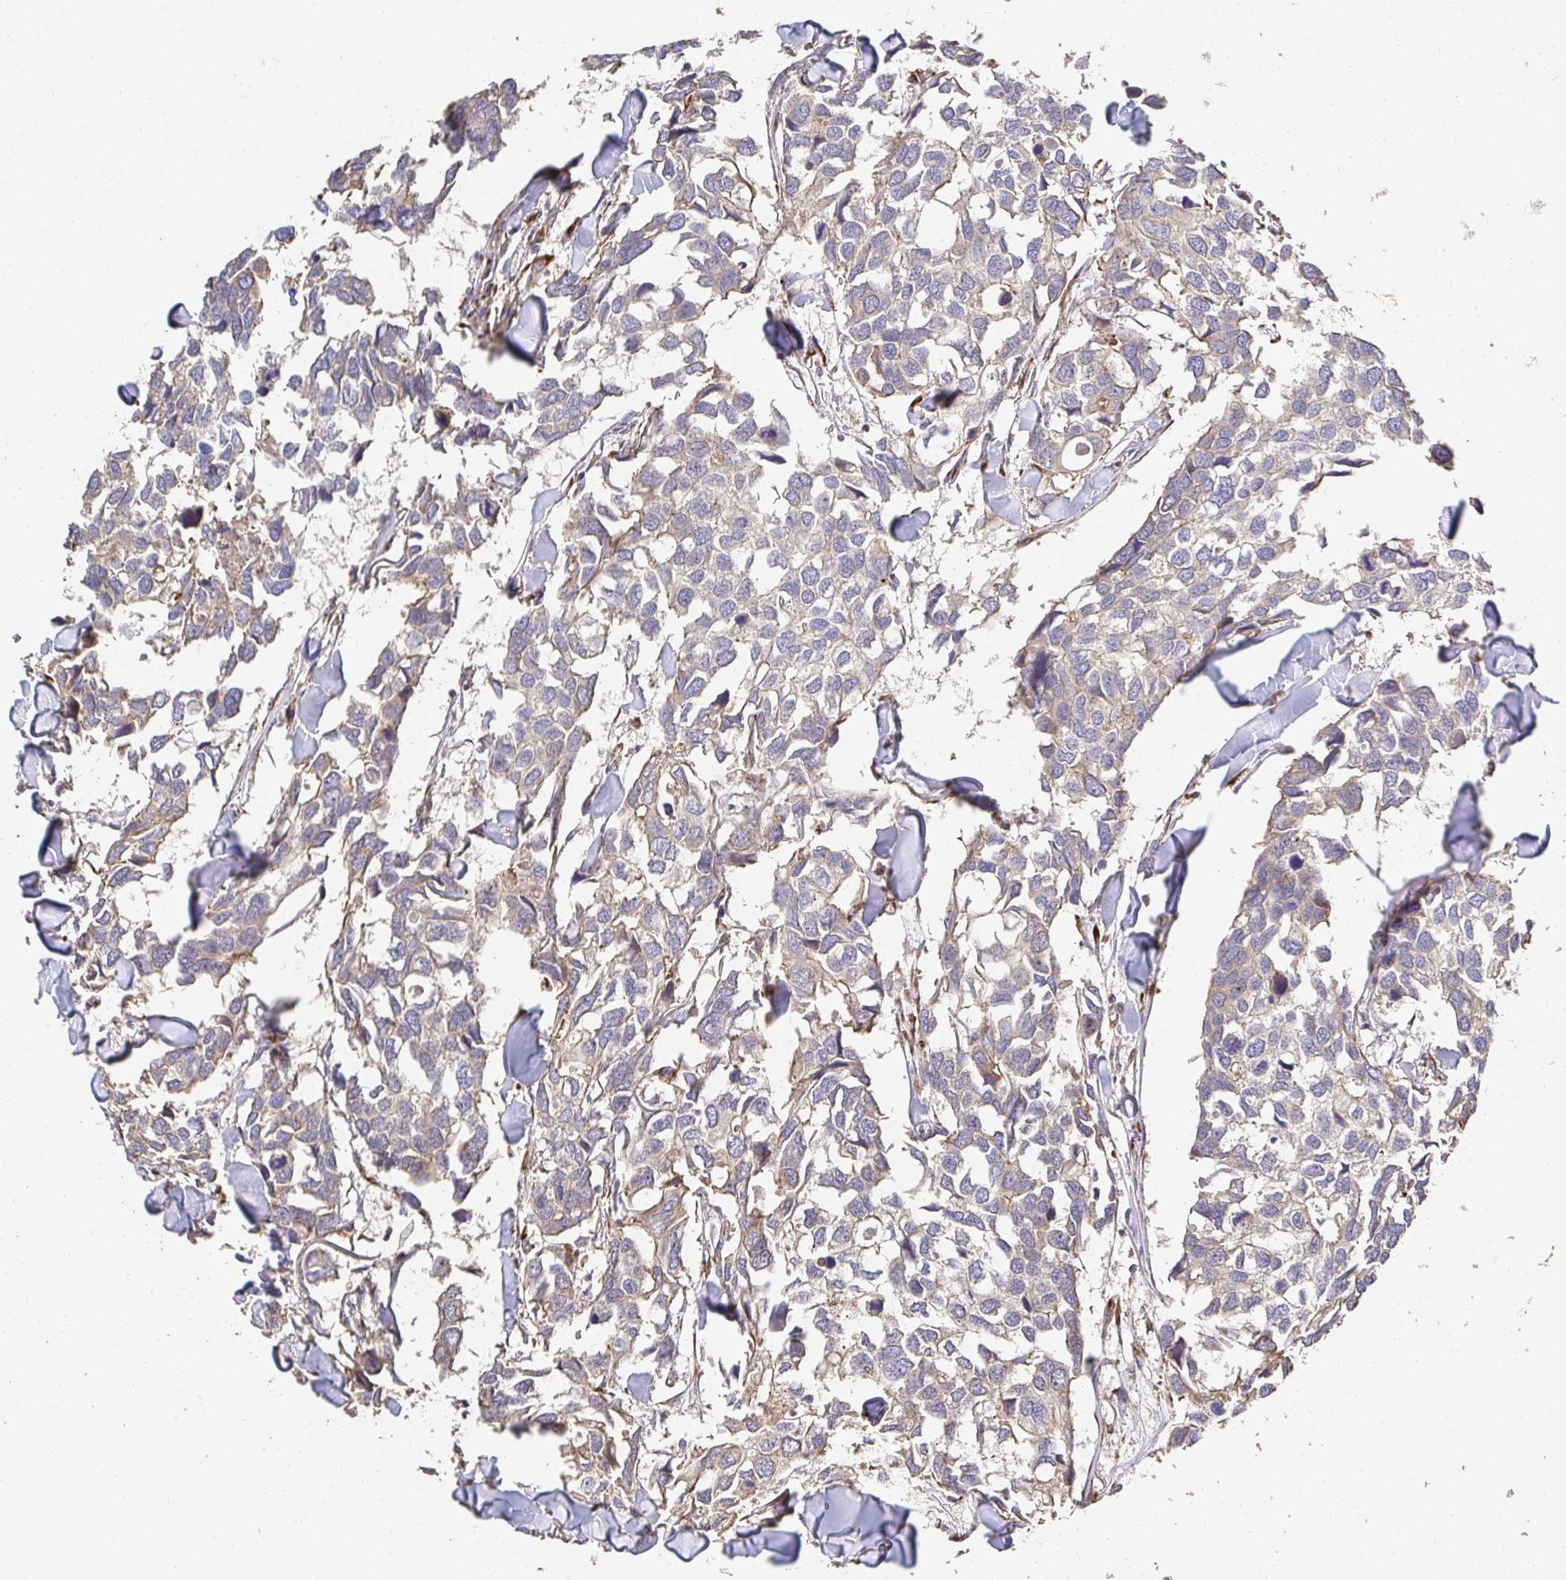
{"staining": {"intensity": "weak", "quantity": "<25%", "location": "cytoplasmic/membranous"}, "tissue": "breast cancer", "cell_type": "Tumor cells", "image_type": "cancer", "snomed": [{"axis": "morphology", "description": "Duct carcinoma"}, {"axis": "topography", "description": "Breast"}], "caption": "The immunohistochemistry image has no significant expression in tumor cells of breast cancer tissue.", "gene": "APBB1", "patient": {"sex": "female", "age": 83}}